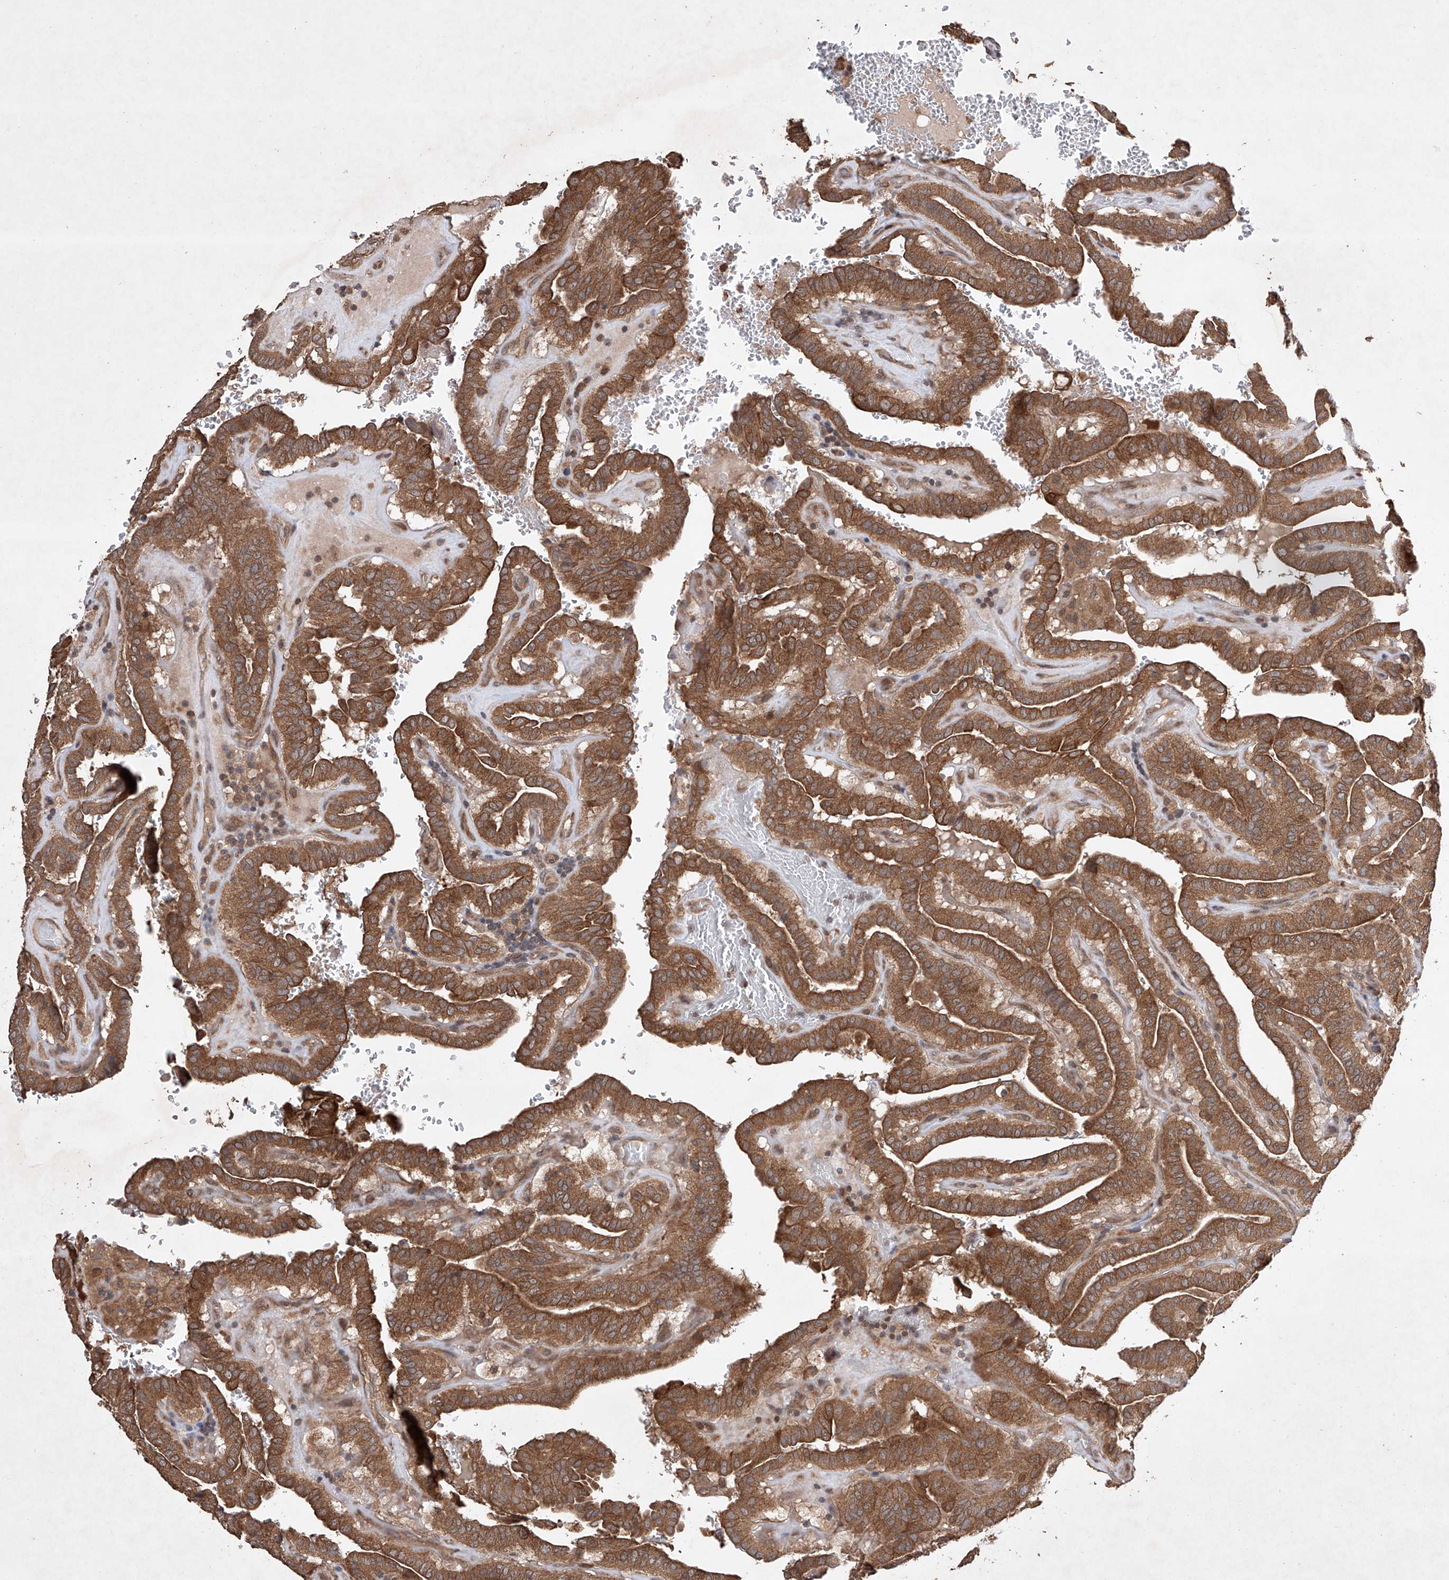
{"staining": {"intensity": "strong", "quantity": "25%-75%", "location": "cytoplasmic/membranous"}, "tissue": "thyroid cancer", "cell_type": "Tumor cells", "image_type": "cancer", "snomed": [{"axis": "morphology", "description": "Papillary adenocarcinoma, NOS"}, {"axis": "topography", "description": "Thyroid gland"}], "caption": "Tumor cells show strong cytoplasmic/membranous expression in approximately 25%-75% of cells in papillary adenocarcinoma (thyroid).", "gene": "LURAP1", "patient": {"sex": "male", "age": 77}}